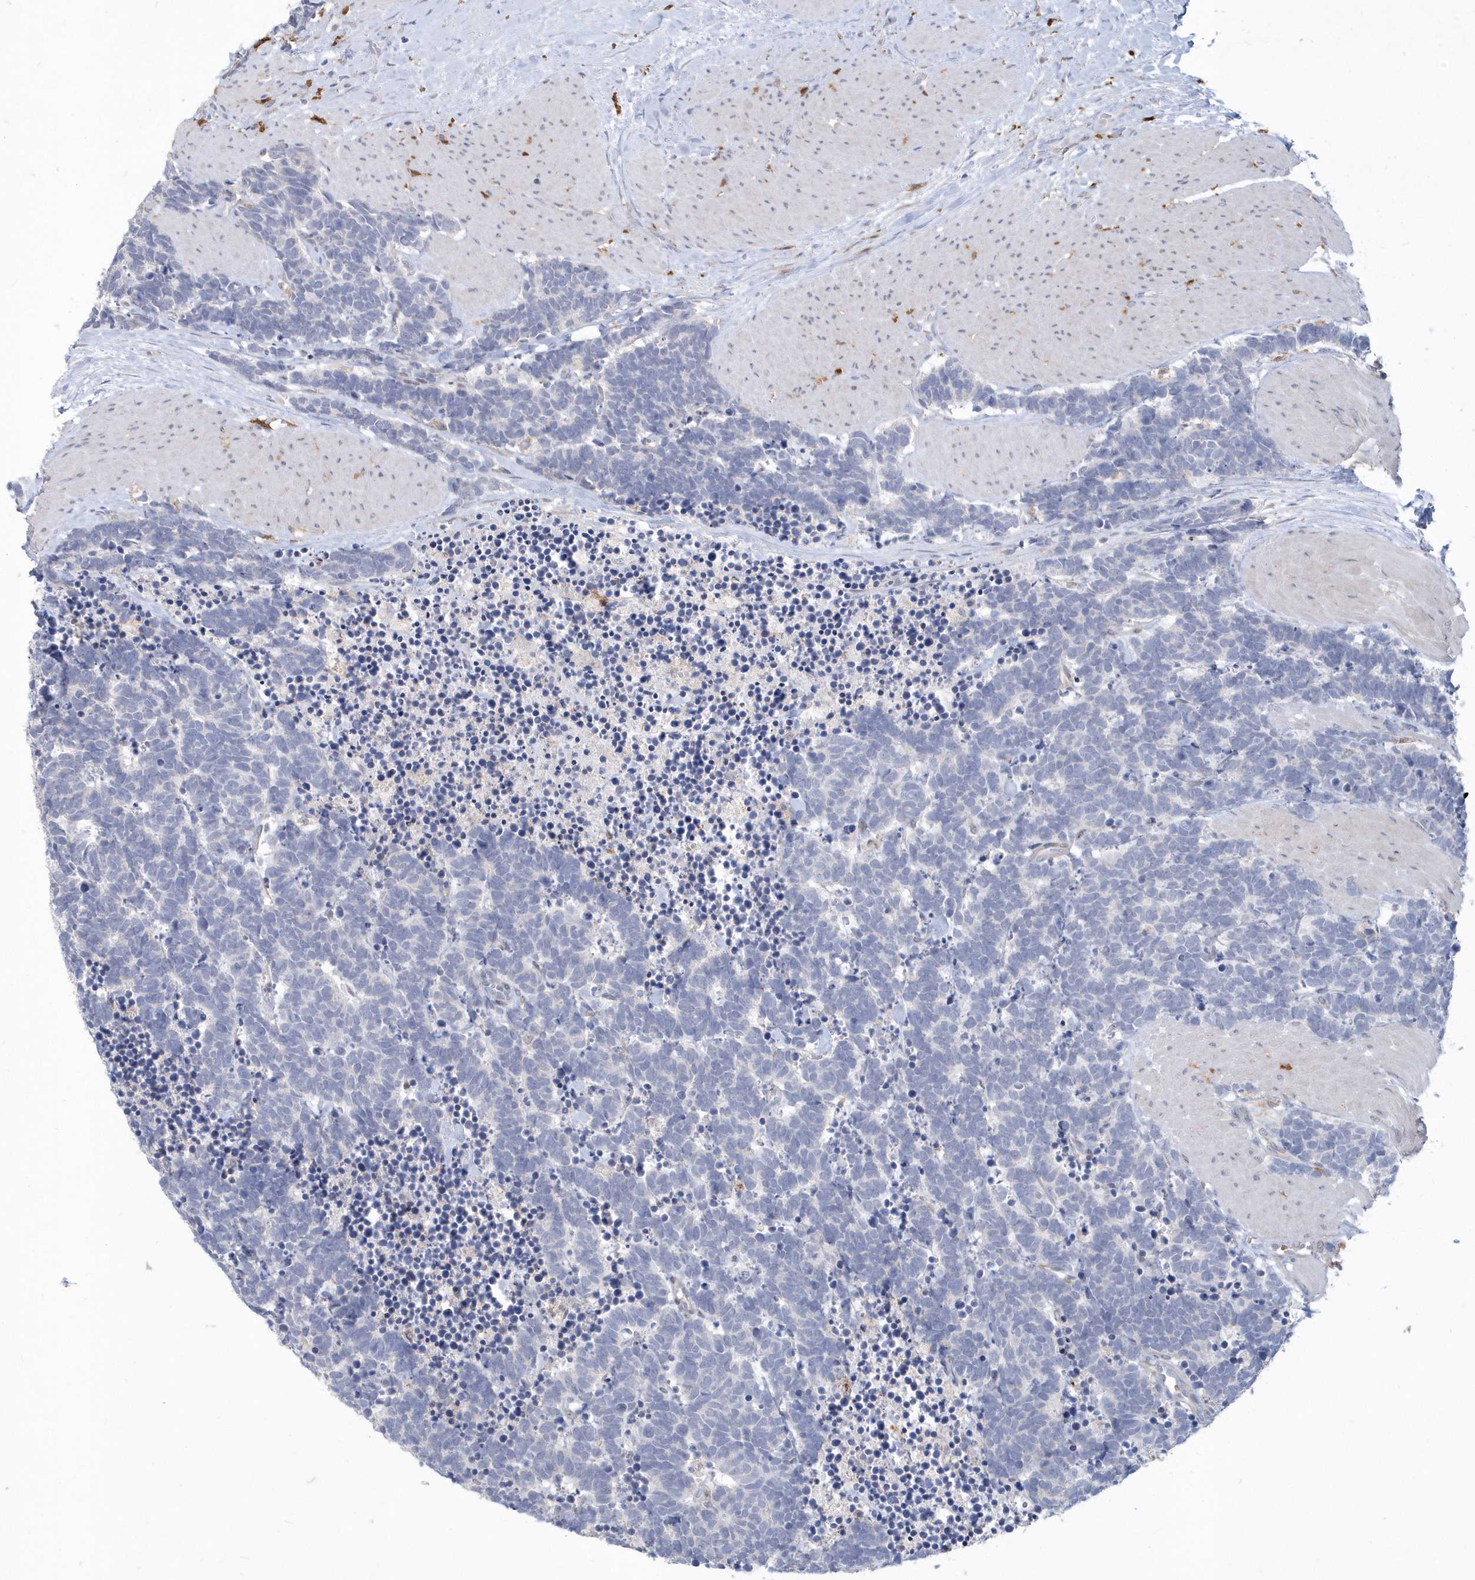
{"staining": {"intensity": "negative", "quantity": "none", "location": "none"}, "tissue": "carcinoid", "cell_type": "Tumor cells", "image_type": "cancer", "snomed": [{"axis": "morphology", "description": "Carcinoma, NOS"}, {"axis": "morphology", "description": "Carcinoid, malignant, NOS"}, {"axis": "topography", "description": "Urinary bladder"}], "caption": "High power microscopy histopathology image of an immunohistochemistry (IHC) histopathology image of carcinoma, revealing no significant positivity in tumor cells. (Brightfield microscopy of DAB IHC at high magnification).", "gene": "TSPEAR", "patient": {"sex": "male", "age": 57}}